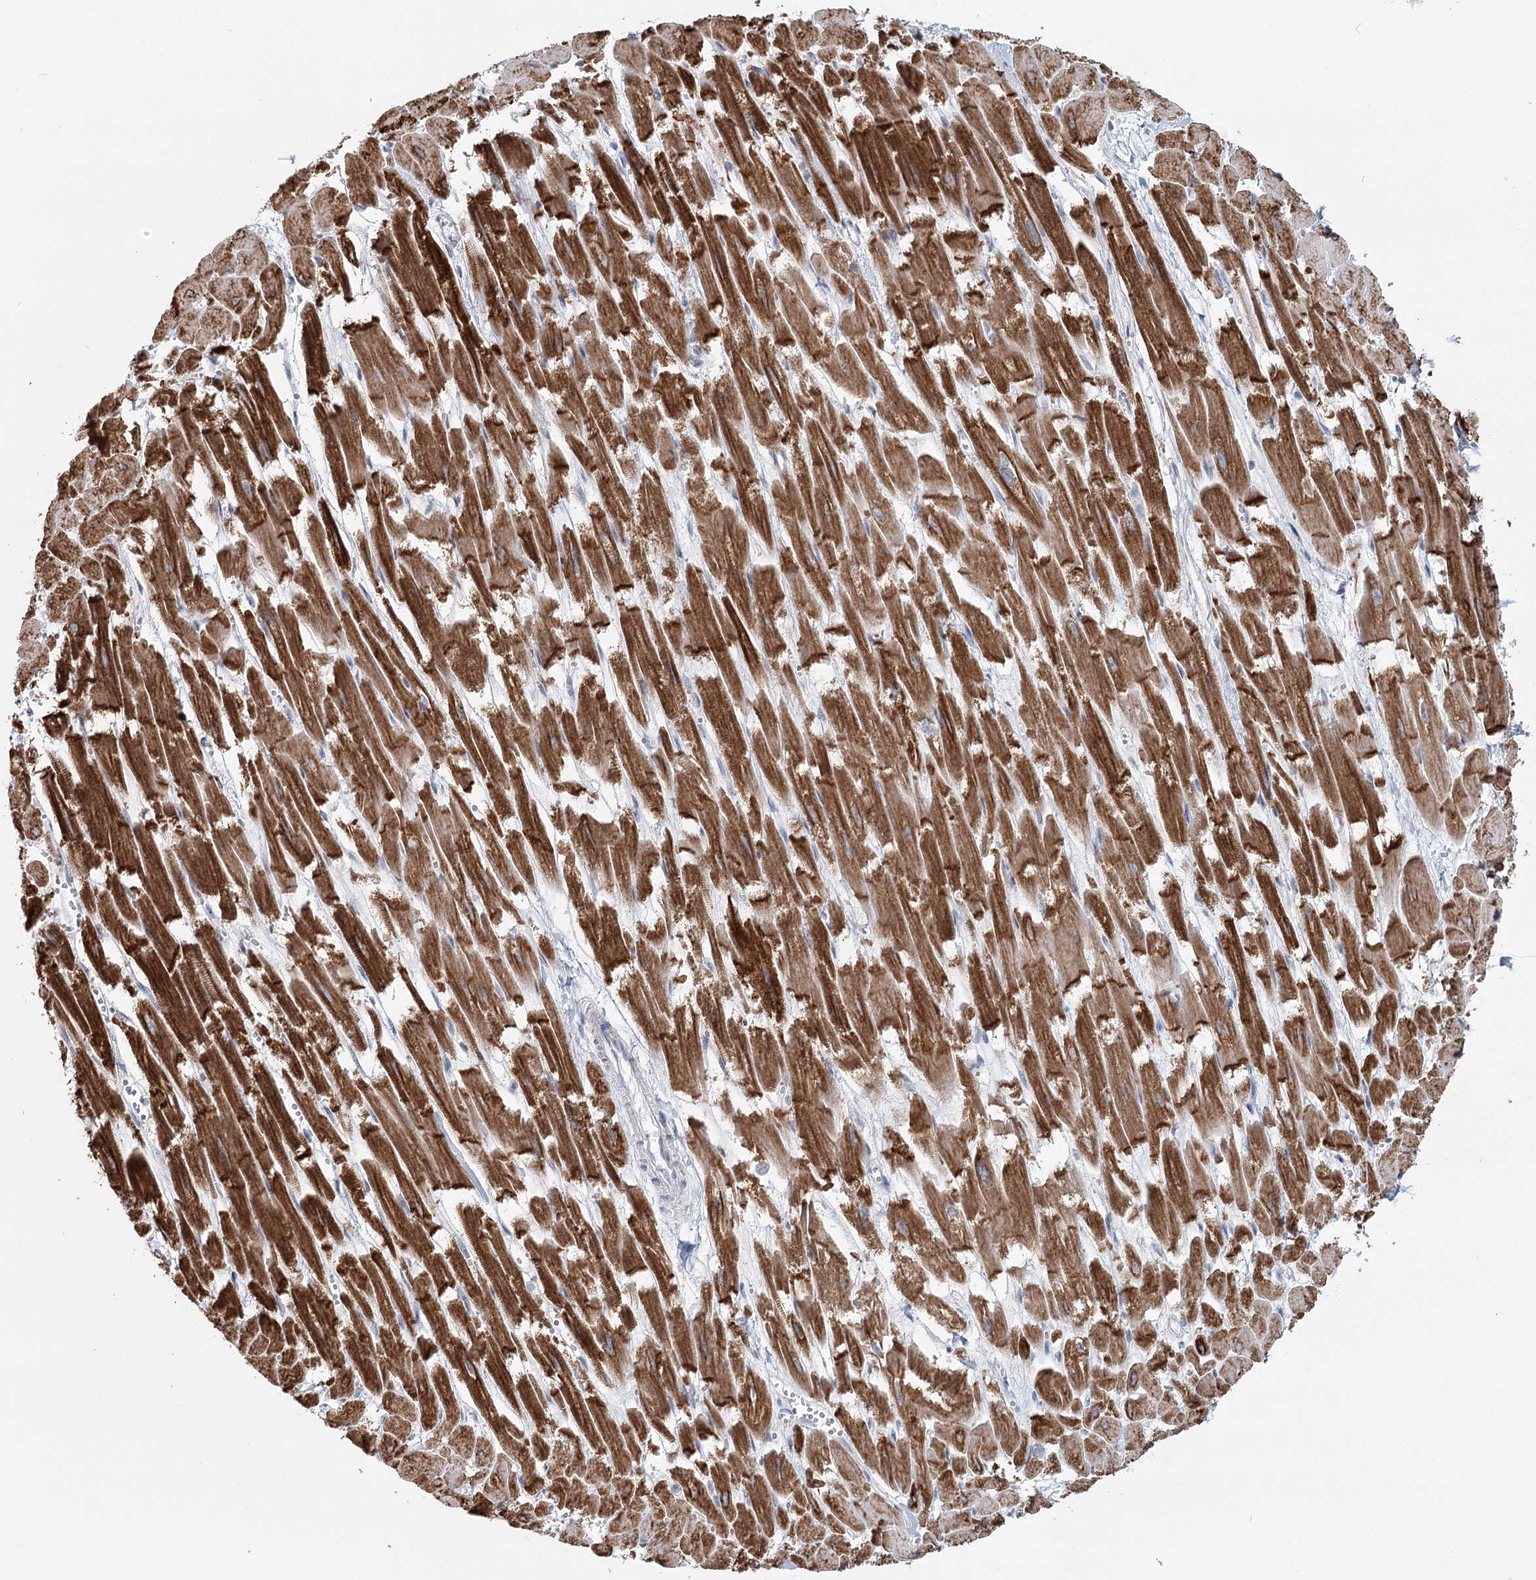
{"staining": {"intensity": "strong", "quantity": ">75%", "location": "cytoplasmic/membranous"}, "tissue": "heart muscle", "cell_type": "Cardiomyocytes", "image_type": "normal", "snomed": [{"axis": "morphology", "description": "Normal tissue, NOS"}, {"axis": "topography", "description": "Heart"}], "caption": "About >75% of cardiomyocytes in benign heart muscle exhibit strong cytoplasmic/membranous protein staining as visualized by brown immunohistochemical staining.", "gene": "TMEM70", "patient": {"sex": "male", "age": 54}}